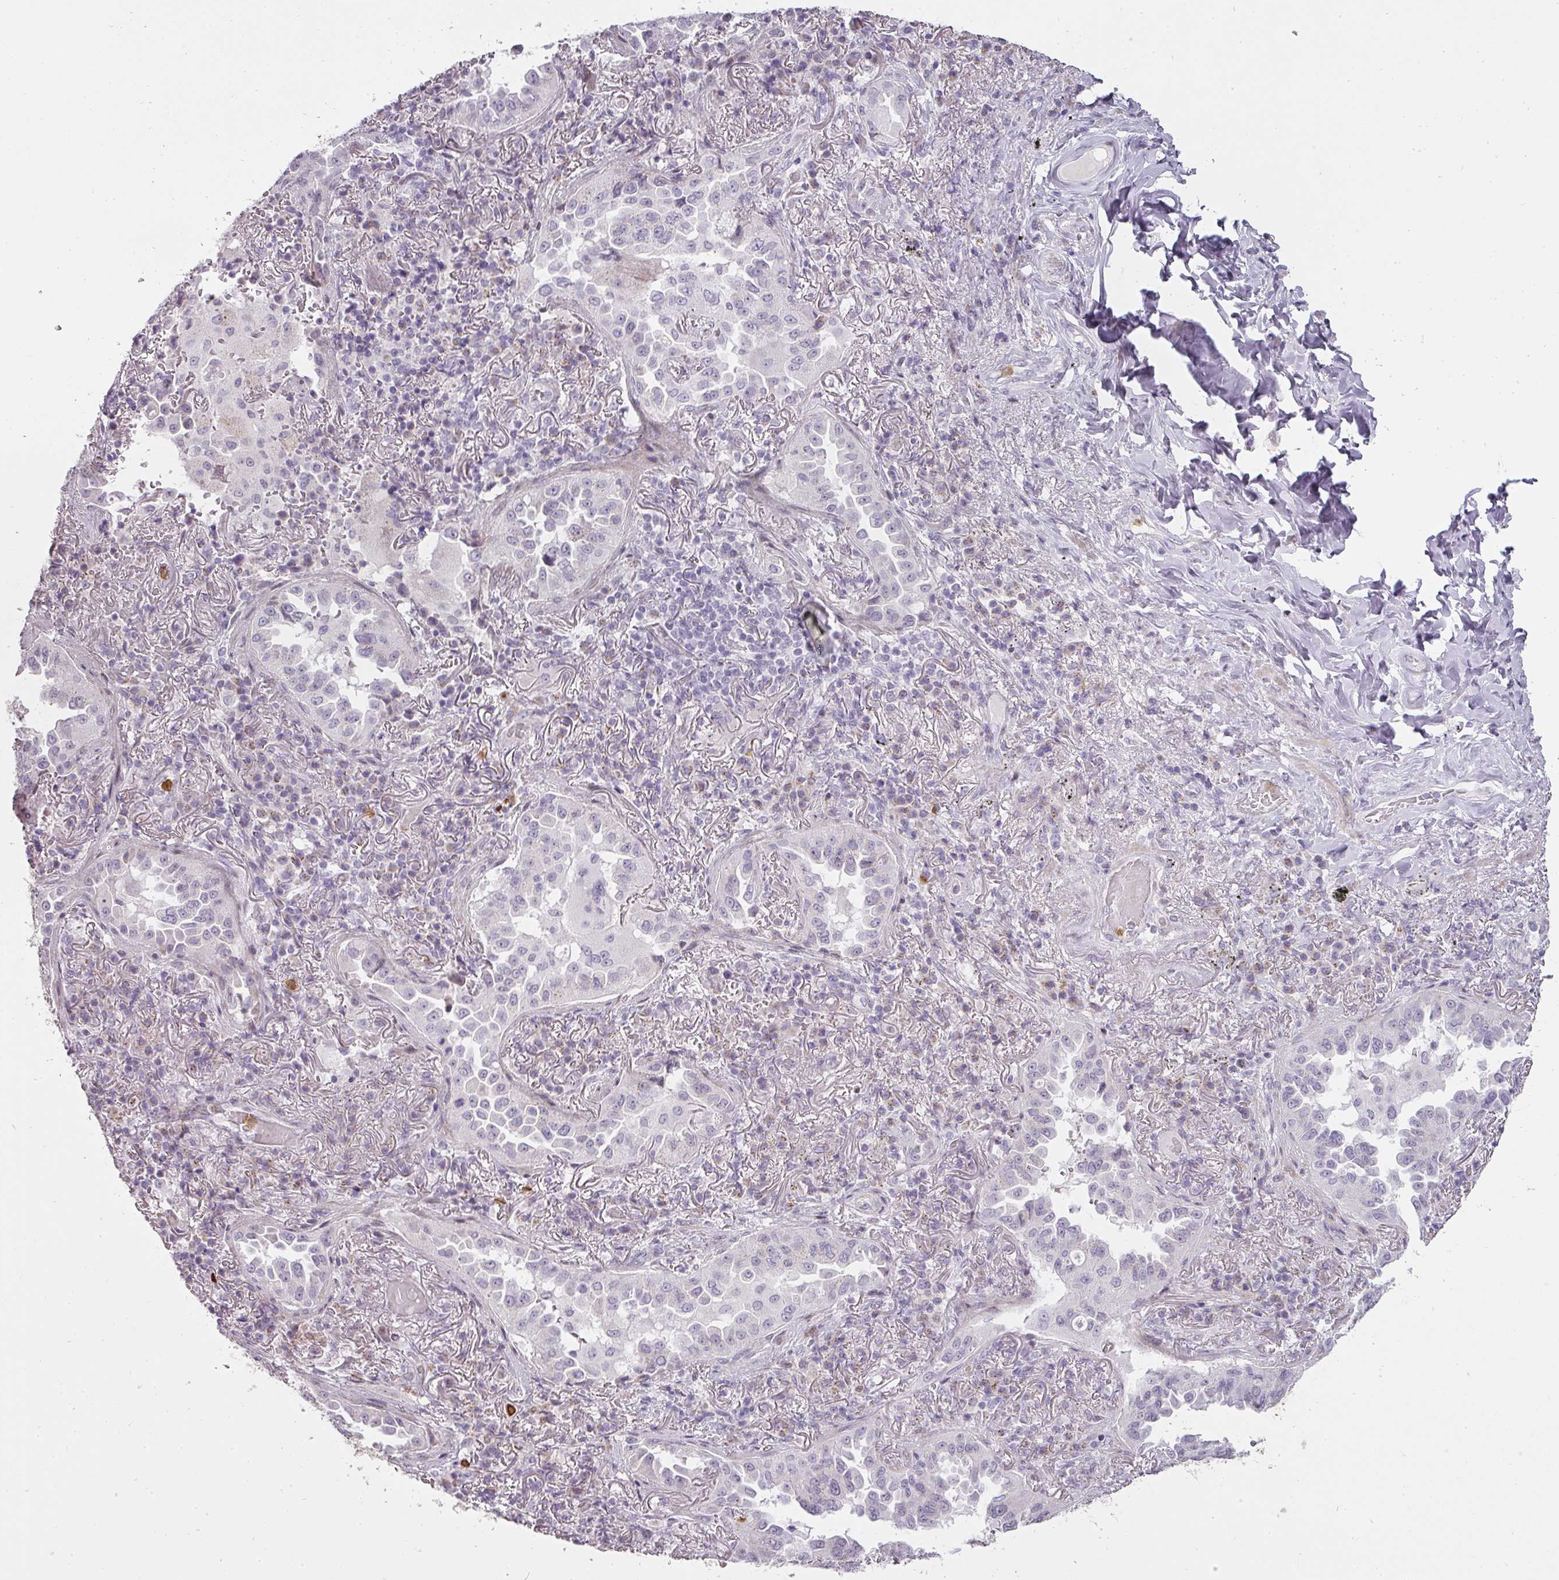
{"staining": {"intensity": "negative", "quantity": "none", "location": "none"}, "tissue": "lung cancer", "cell_type": "Tumor cells", "image_type": "cancer", "snomed": [{"axis": "morphology", "description": "Adenocarcinoma, NOS"}, {"axis": "topography", "description": "Lung"}], "caption": "An immunohistochemistry image of lung adenocarcinoma is shown. There is no staining in tumor cells of lung adenocarcinoma.", "gene": "BIK", "patient": {"sex": "female", "age": 69}}